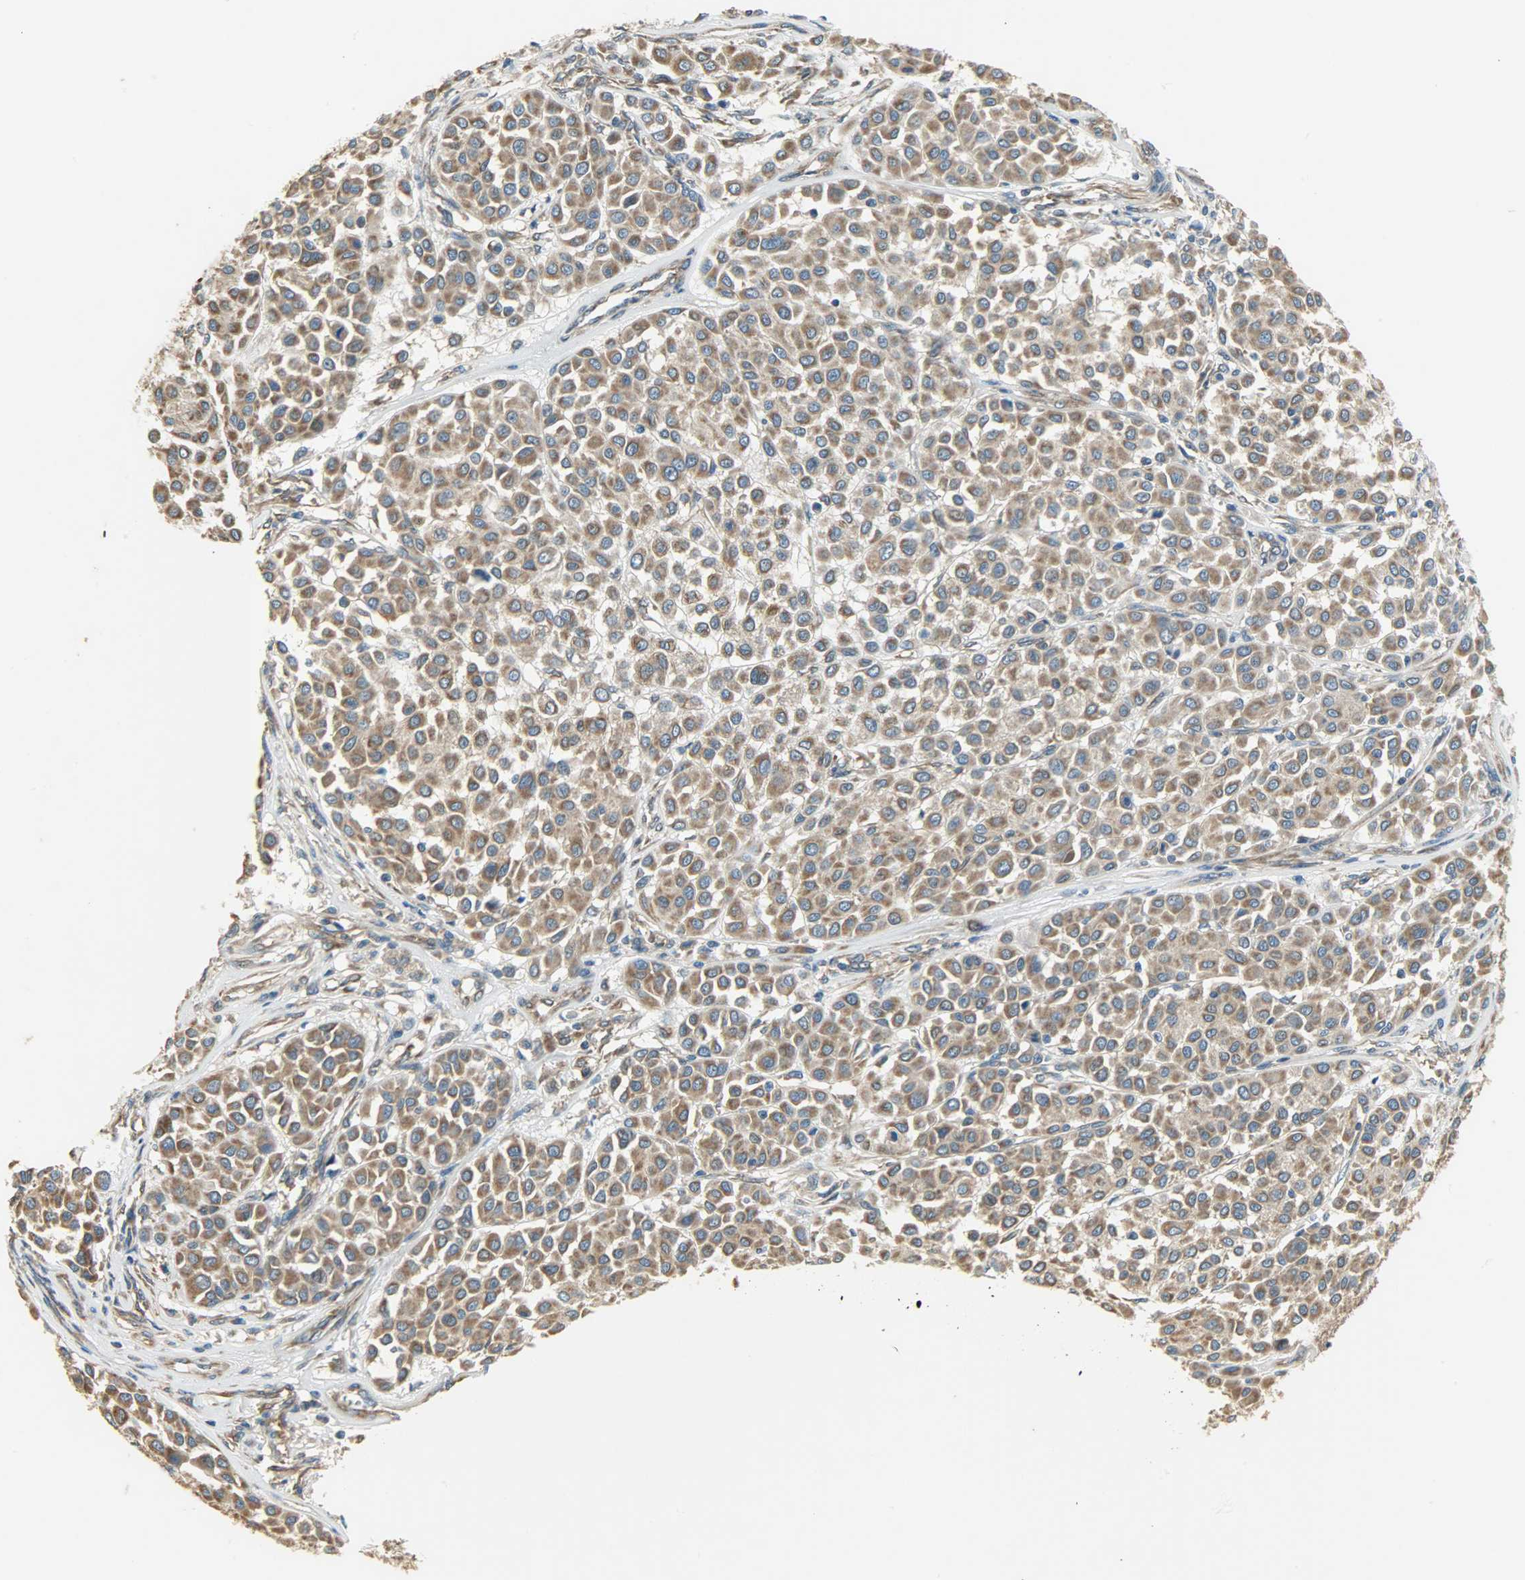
{"staining": {"intensity": "strong", "quantity": ">75%", "location": "cytoplasmic/membranous"}, "tissue": "melanoma", "cell_type": "Tumor cells", "image_type": "cancer", "snomed": [{"axis": "morphology", "description": "Malignant melanoma, Metastatic site"}, {"axis": "topography", "description": "Soft tissue"}], "caption": "Immunohistochemical staining of melanoma demonstrates high levels of strong cytoplasmic/membranous staining in approximately >75% of tumor cells. (DAB IHC, brown staining for protein, blue staining for nuclei).", "gene": "C1orf198", "patient": {"sex": "male", "age": 41}}